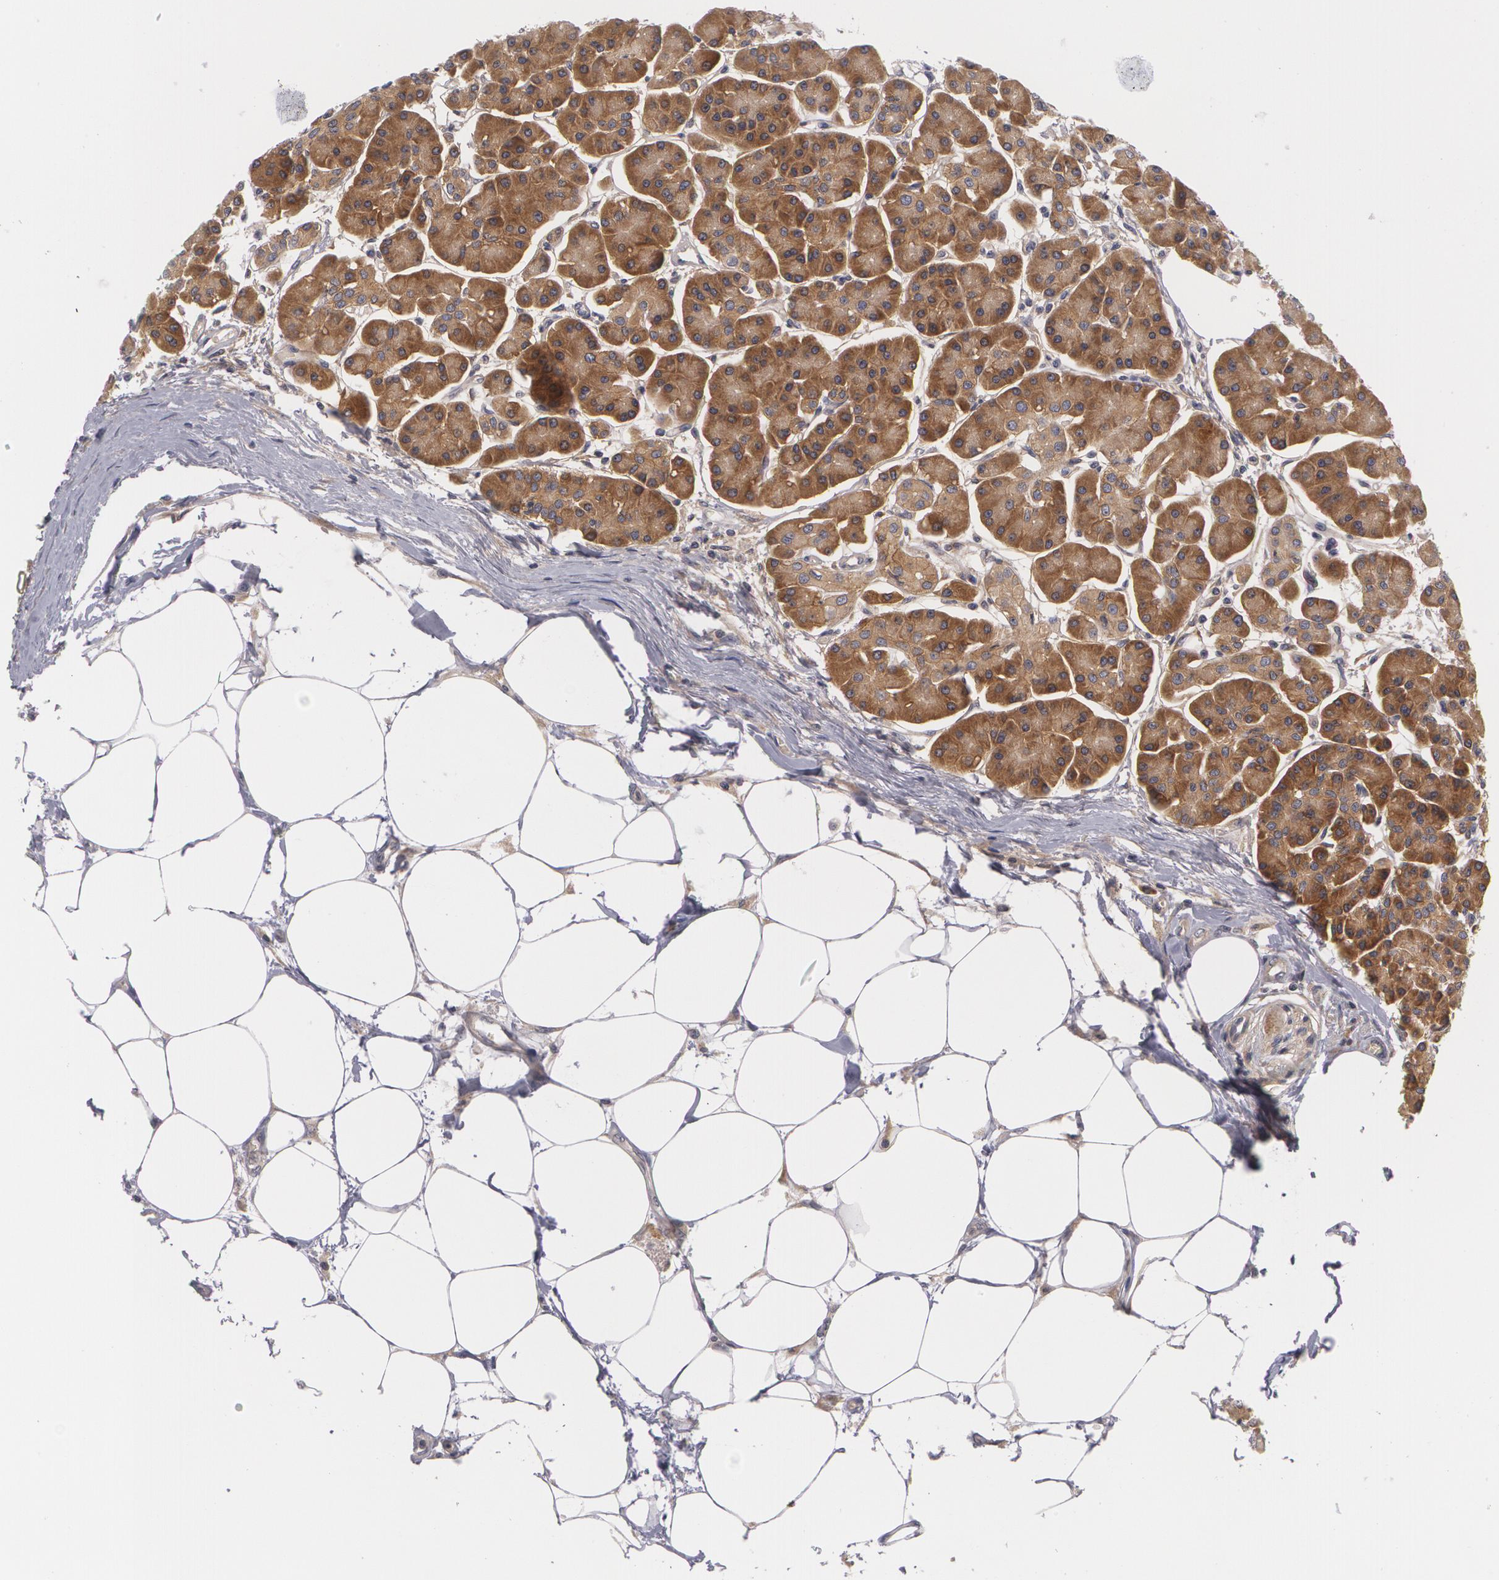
{"staining": {"intensity": "strong", "quantity": ">75%", "location": "cytoplasmic/membranous"}, "tissue": "pancreas", "cell_type": "Exocrine glandular cells", "image_type": "normal", "snomed": [{"axis": "morphology", "description": "Normal tissue, NOS"}, {"axis": "topography", "description": "Pancreas"}, {"axis": "topography", "description": "Duodenum"}], "caption": "Immunohistochemical staining of unremarkable human pancreas shows high levels of strong cytoplasmic/membranous expression in approximately >75% of exocrine glandular cells.", "gene": "CASK", "patient": {"sex": "male", "age": 79}}